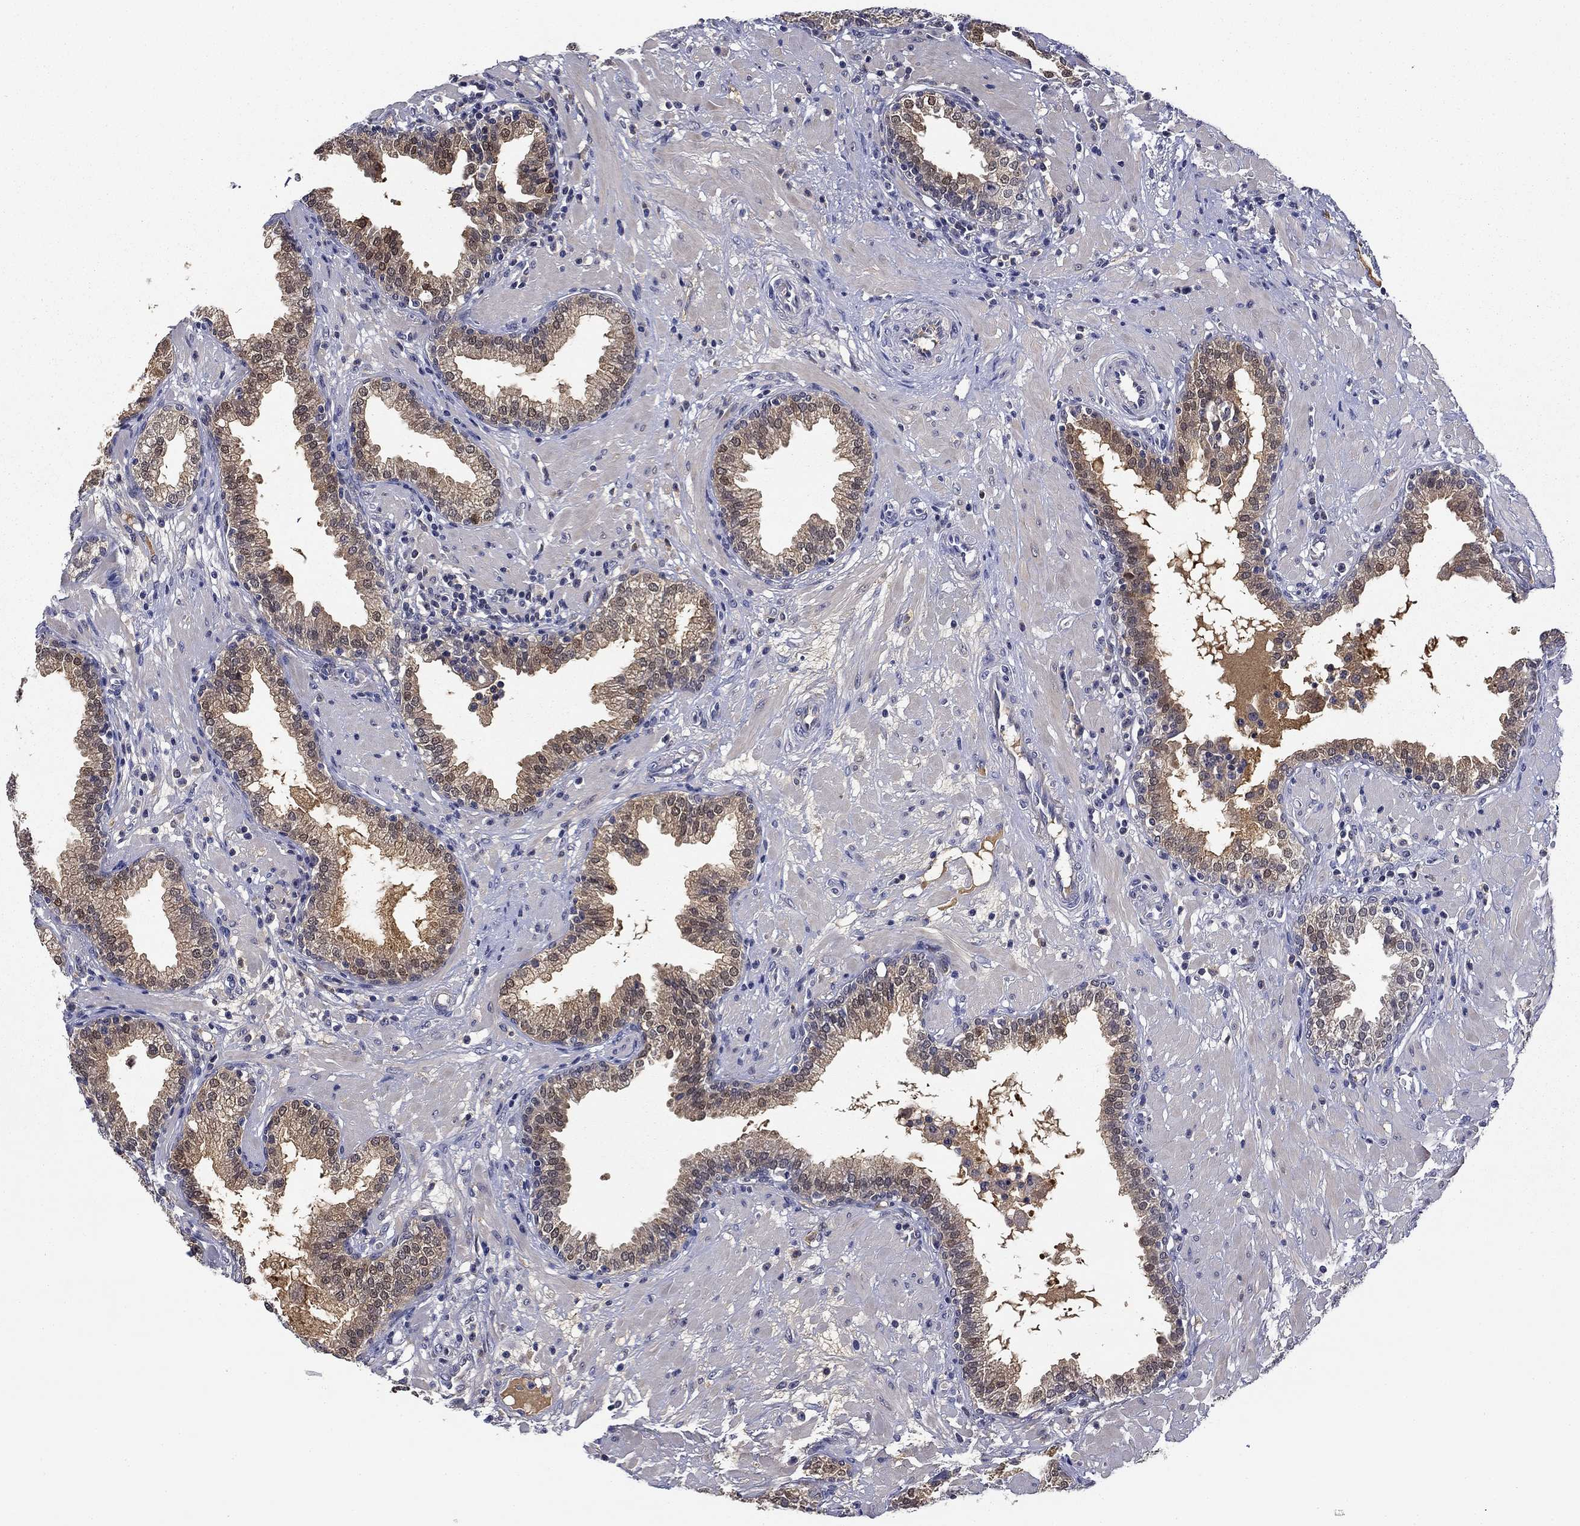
{"staining": {"intensity": "weak", "quantity": "25%-75%", "location": "cytoplasmic/membranous"}, "tissue": "prostate", "cell_type": "Glandular cells", "image_type": "normal", "snomed": [{"axis": "morphology", "description": "Normal tissue, NOS"}, {"axis": "topography", "description": "Prostate"}], "caption": "Glandular cells reveal low levels of weak cytoplasmic/membranous staining in about 25%-75% of cells in unremarkable prostate. (DAB IHC, brown staining for protein, blue staining for nuclei).", "gene": "DDTL", "patient": {"sex": "male", "age": 64}}